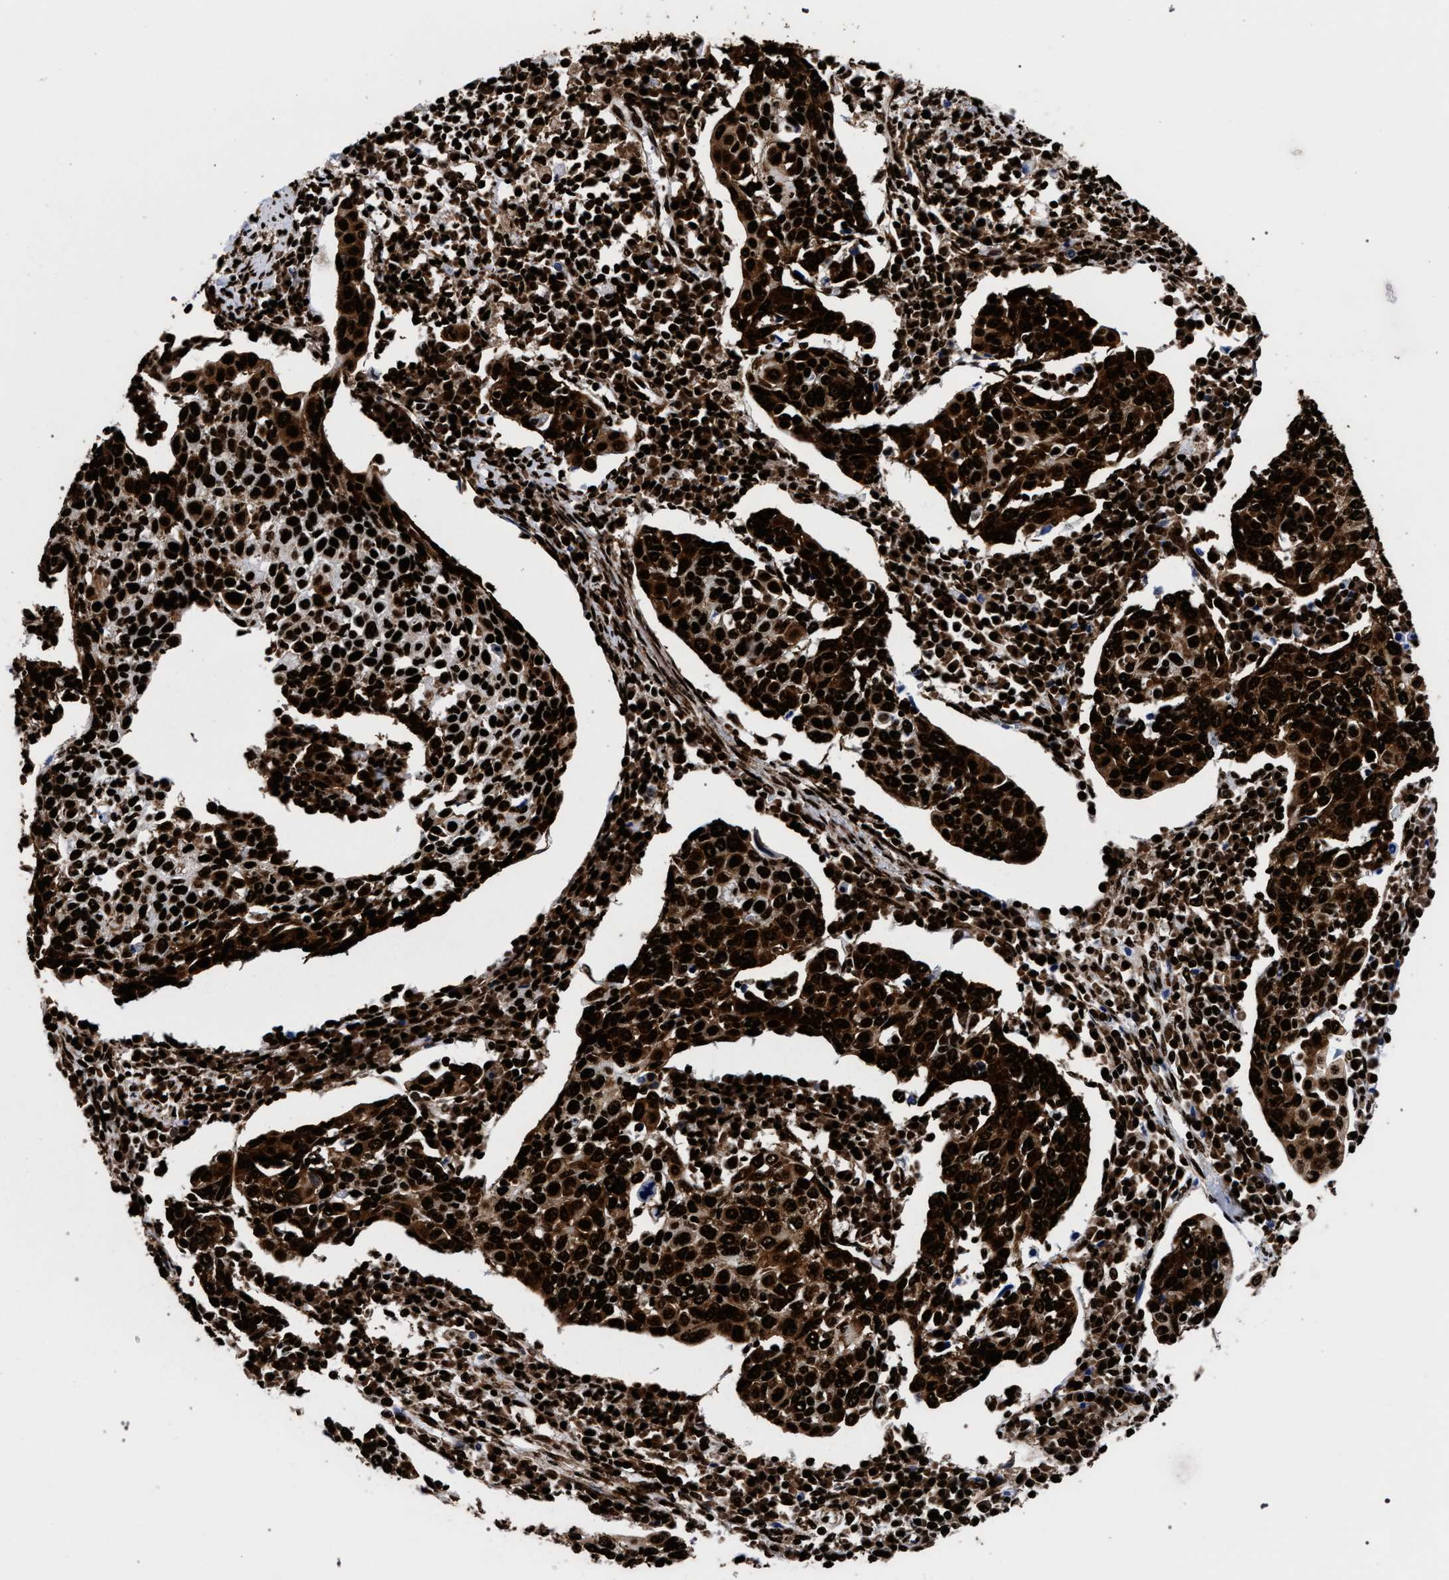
{"staining": {"intensity": "strong", "quantity": ">75%", "location": "nuclear"}, "tissue": "cervical cancer", "cell_type": "Tumor cells", "image_type": "cancer", "snomed": [{"axis": "morphology", "description": "Squamous cell carcinoma, NOS"}, {"axis": "topography", "description": "Cervix"}], "caption": "A histopathology image of human squamous cell carcinoma (cervical) stained for a protein shows strong nuclear brown staining in tumor cells.", "gene": "HNRNPA1", "patient": {"sex": "female", "age": 40}}